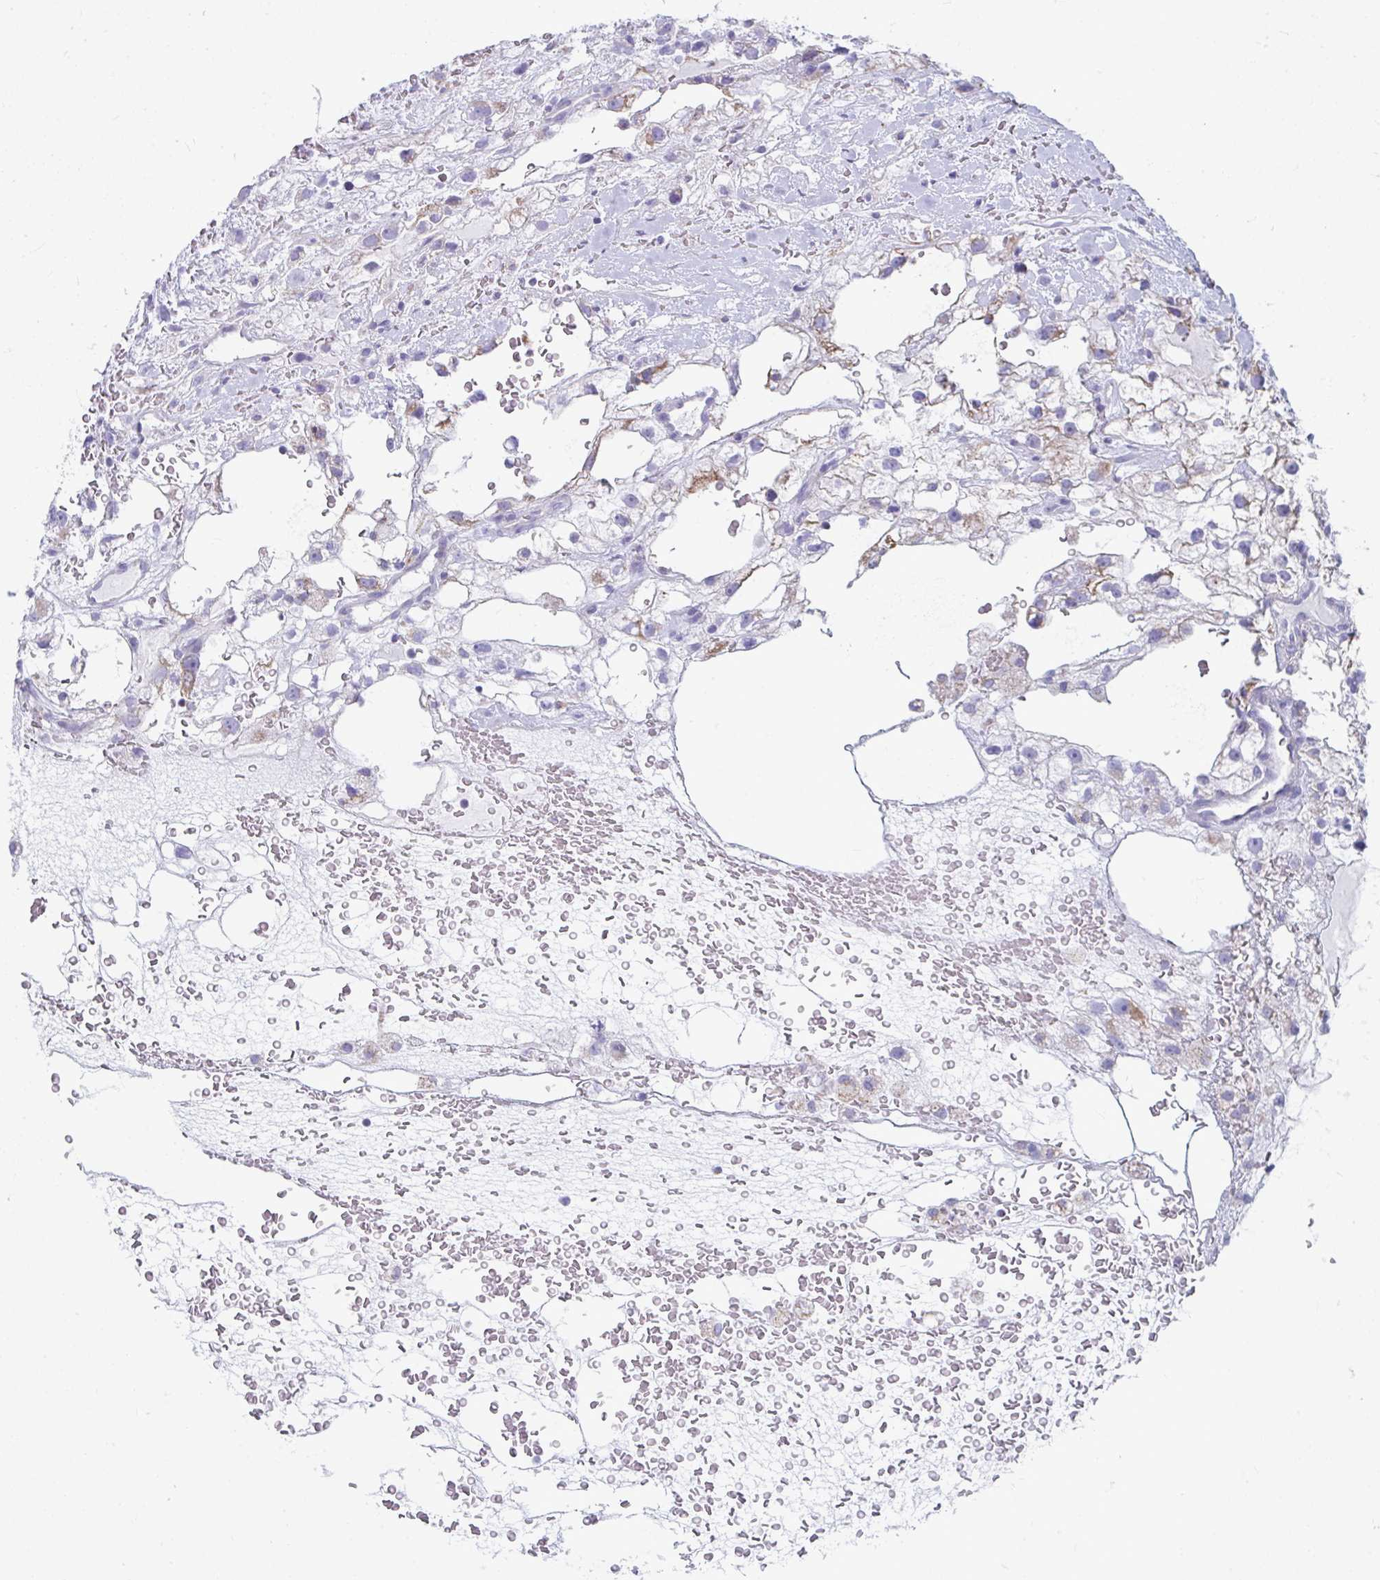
{"staining": {"intensity": "weak", "quantity": "<25%", "location": "cytoplasmic/membranous"}, "tissue": "renal cancer", "cell_type": "Tumor cells", "image_type": "cancer", "snomed": [{"axis": "morphology", "description": "Adenocarcinoma, NOS"}, {"axis": "topography", "description": "Kidney"}], "caption": "High magnification brightfield microscopy of renal adenocarcinoma stained with DAB (brown) and counterstained with hematoxylin (blue): tumor cells show no significant positivity.", "gene": "SLC6A1", "patient": {"sex": "male", "age": 59}}